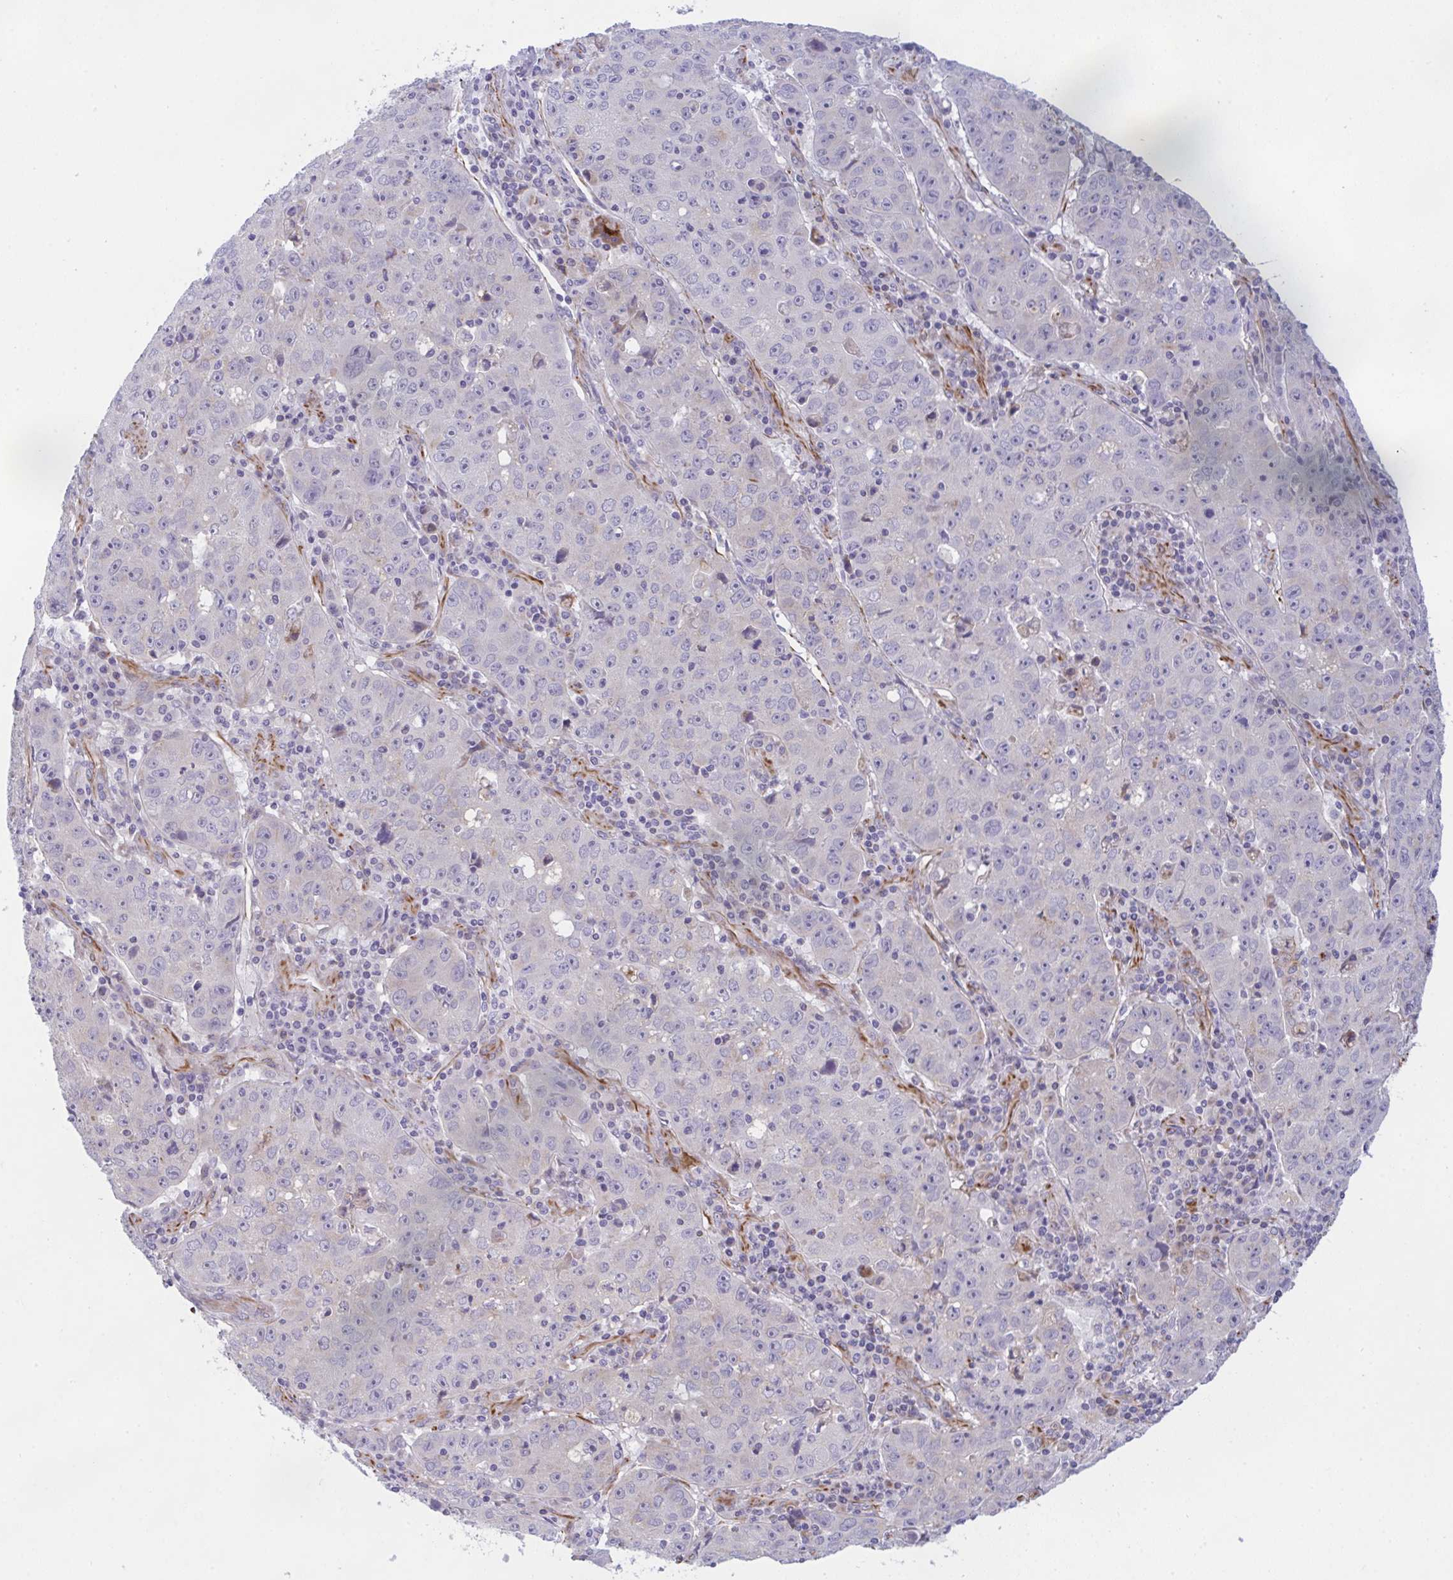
{"staining": {"intensity": "negative", "quantity": "none", "location": "none"}, "tissue": "lung cancer", "cell_type": "Tumor cells", "image_type": "cancer", "snomed": [{"axis": "morphology", "description": "Normal morphology"}, {"axis": "morphology", "description": "Adenocarcinoma, NOS"}, {"axis": "topography", "description": "Lymph node"}, {"axis": "topography", "description": "Lung"}], "caption": "The immunohistochemistry histopathology image has no significant positivity in tumor cells of adenocarcinoma (lung) tissue. The staining was performed using DAB to visualize the protein expression in brown, while the nuclei were stained in blue with hematoxylin (Magnification: 20x).", "gene": "DCBLD1", "patient": {"sex": "female", "age": 57}}